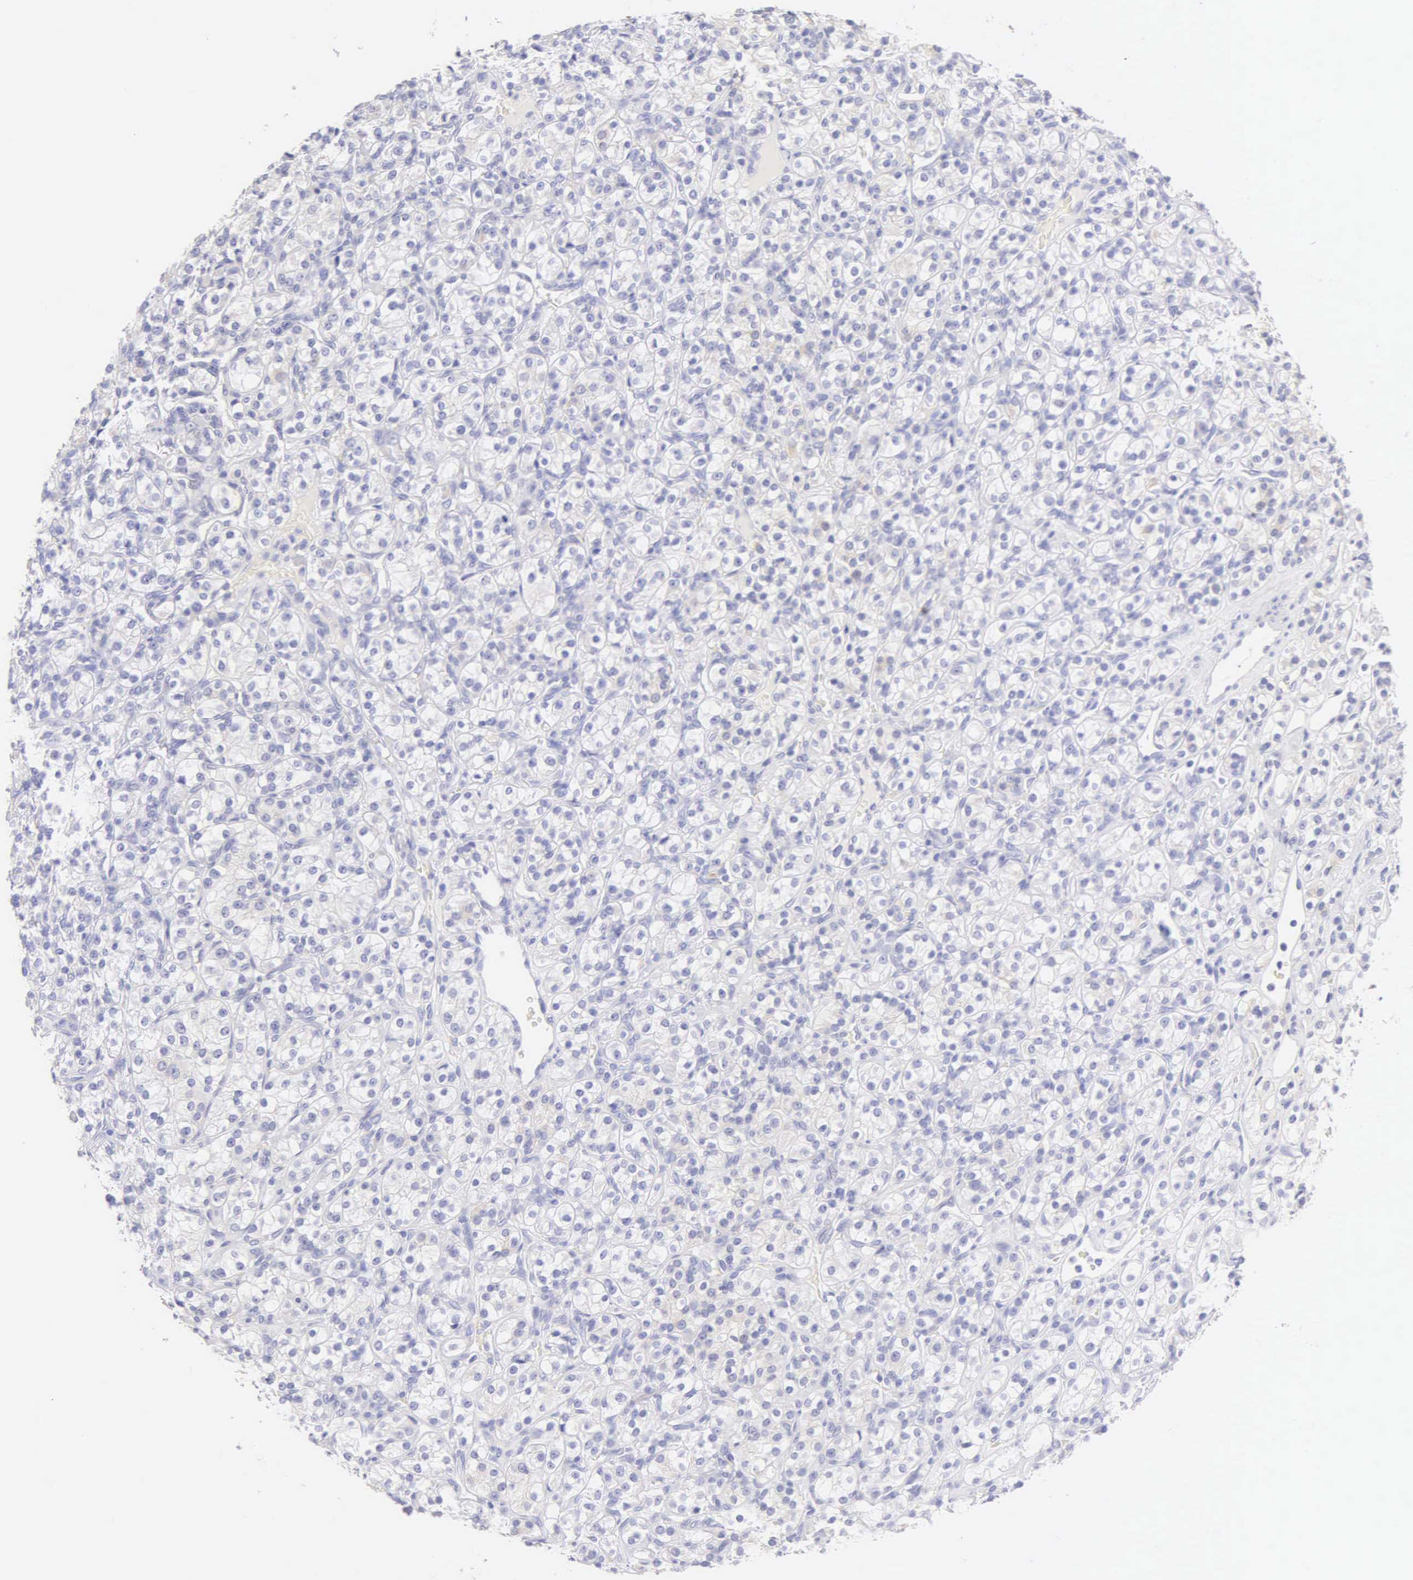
{"staining": {"intensity": "negative", "quantity": "none", "location": "none"}, "tissue": "renal cancer", "cell_type": "Tumor cells", "image_type": "cancer", "snomed": [{"axis": "morphology", "description": "Adenocarcinoma, NOS"}, {"axis": "topography", "description": "Kidney"}], "caption": "Immunohistochemistry (IHC) of human adenocarcinoma (renal) reveals no staining in tumor cells.", "gene": "KRT17", "patient": {"sex": "male", "age": 77}}